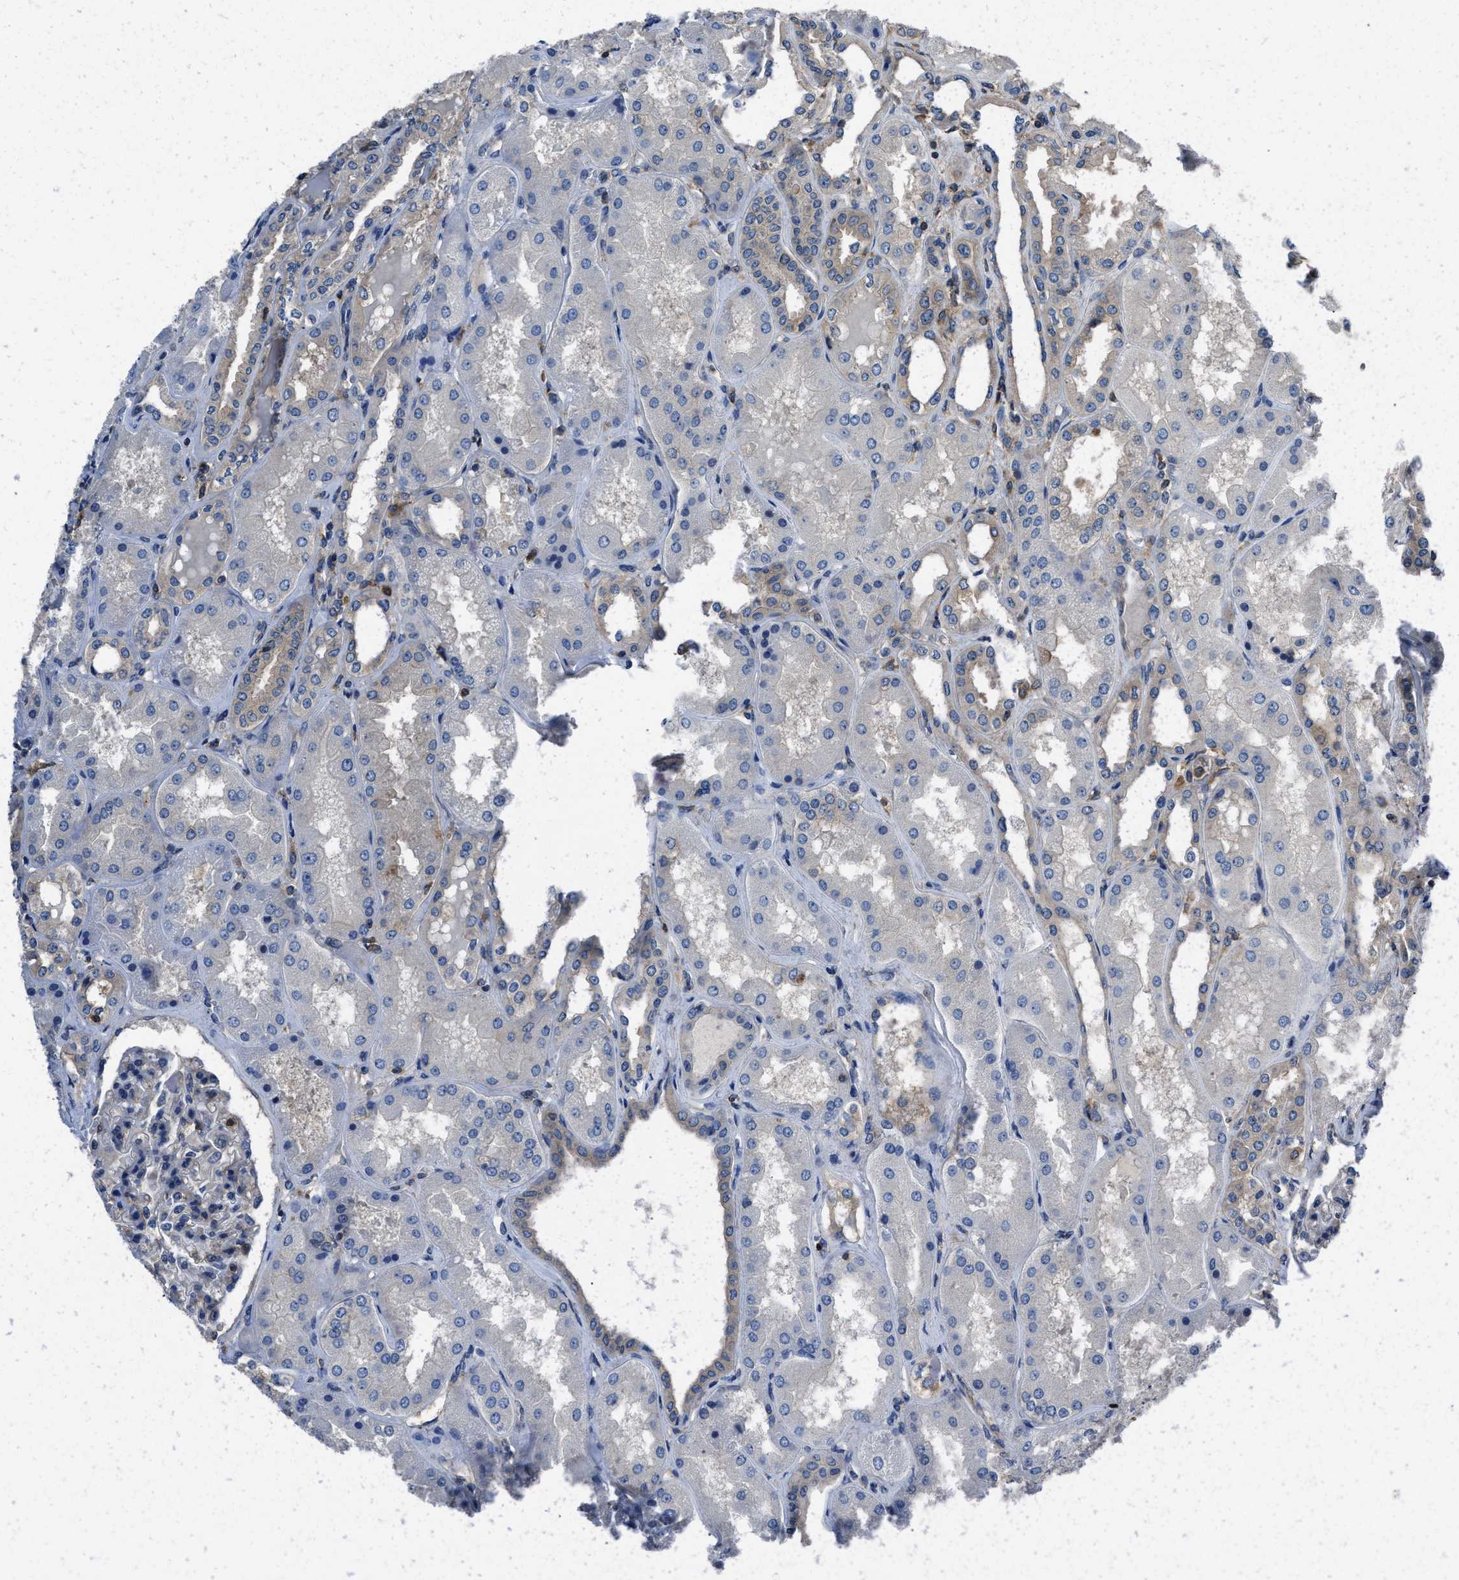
{"staining": {"intensity": "weak", "quantity": "25%-75%", "location": "cytoplasmic/membranous"}, "tissue": "kidney", "cell_type": "Cells in glomeruli", "image_type": "normal", "snomed": [{"axis": "morphology", "description": "Normal tissue, NOS"}, {"axis": "topography", "description": "Kidney"}], "caption": "Protein staining demonstrates weak cytoplasmic/membranous expression in about 25%-75% of cells in glomeruli in normal kidney. (DAB (3,3'-diaminobenzidine) = brown stain, brightfield microscopy at high magnification).", "gene": "YARS1", "patient": {"sex": "female", "age": 56}}